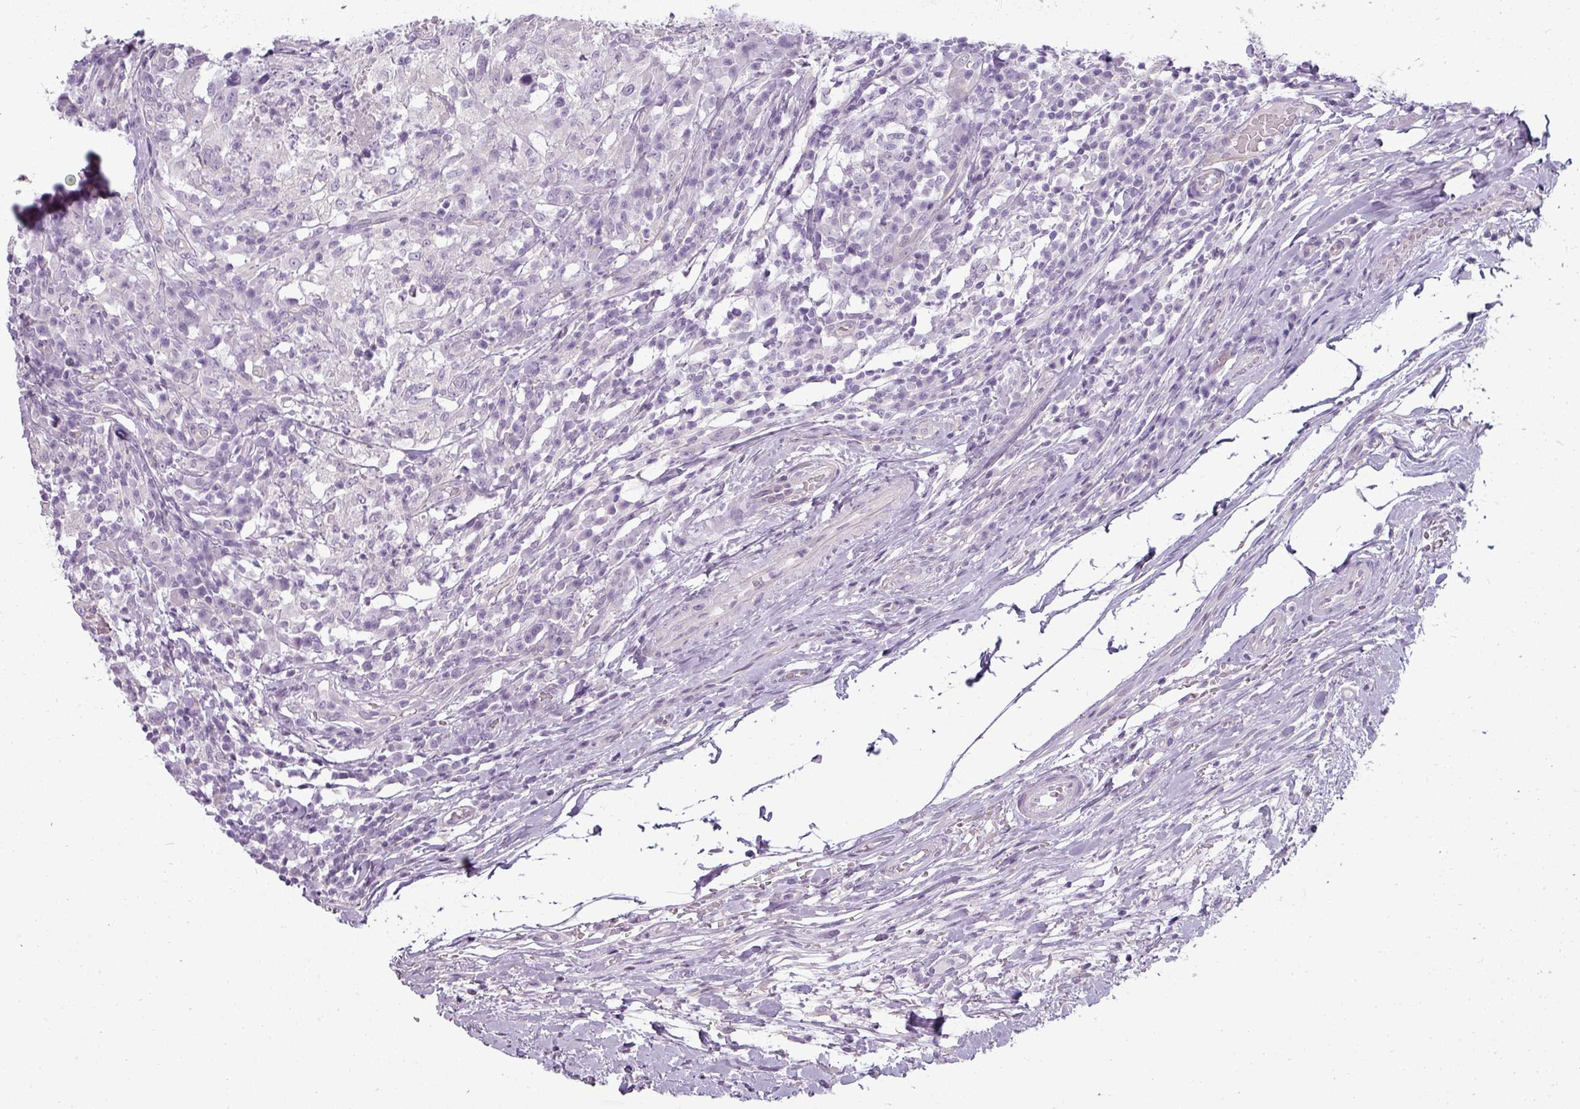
{"staining": {"intensity": "negative", "quantity": "none", "location": "none"}, "tissue": "head and neck cancer", "cell_type": "Tumor cells", "image_type": "cancer", "snomed": [{"axis": "morphology", "description": "Normal tissue, NOS"}, {"axis": "morphology", "description": "Squamous cell carcinoma, NOS"}, {"axis": "topography", "description": "Skeletal muscle"}, {"axis": "topography", "description": "Vascular tissue"}, {"axis": "topography", "description": "Peripheral nerve tissue"}, {"axis": "topography", "description": "Head-Neck"}], "caption": "A histopathology image of head and neck squamous cell carcinoma stained for a protein demonstrates no brown staining in tumor cells. (DAB (3,3'-diaminobenzidine) immunohistochemistry visualized using brightfield microscopy, high magnification).", "gene": "ASB1", "patient": {"sex": "male", "age": 66}}